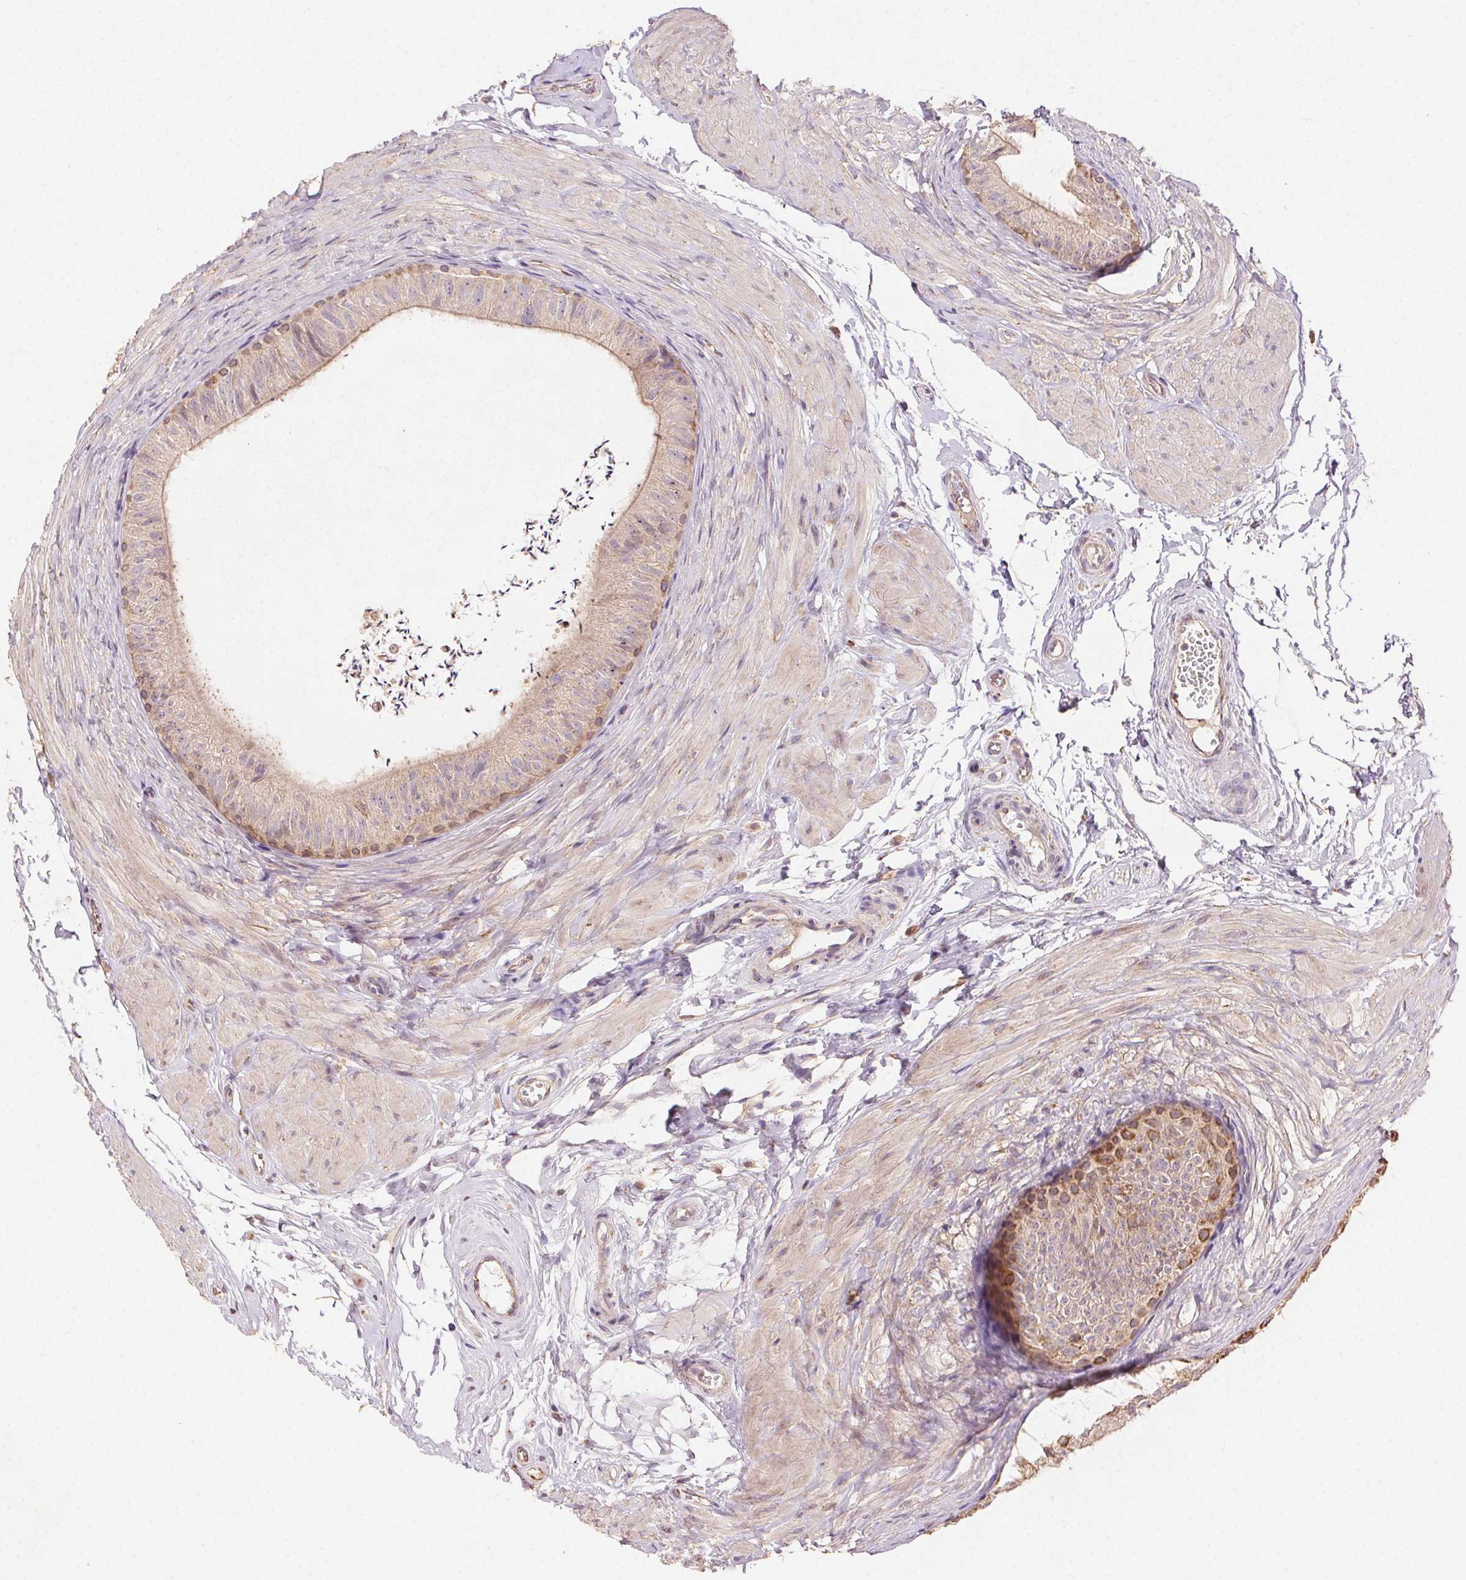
{"staining": {"intensity": "moderate", "quantity": "25%-75%", "location": "cytoplasmic/membranous"}, "tissue": "epididymis", "cell_type": "Glandular cells", "image_type": "normal", "snomed": [{"axis": "morphology", "description": "Normal tissue, NOS"}, {"axis": "topography", "description": "Epididymis, spermatic cord, NOS"}, {"axis": "topography", "description": "Epididymis"}, {"axis": "topography", "description": "Peripheral nerve tissue"}], "caption": "IHC (DAB (3,3'-diaminobenzidine)) staining of unremarkable human epididymis demonstrates moderate cytoplasmic/membranous protein expression in about 25%-75% of glandular cells.", "gene": "FNBP1L", "patient": {"sex": "male", "age": 29}}